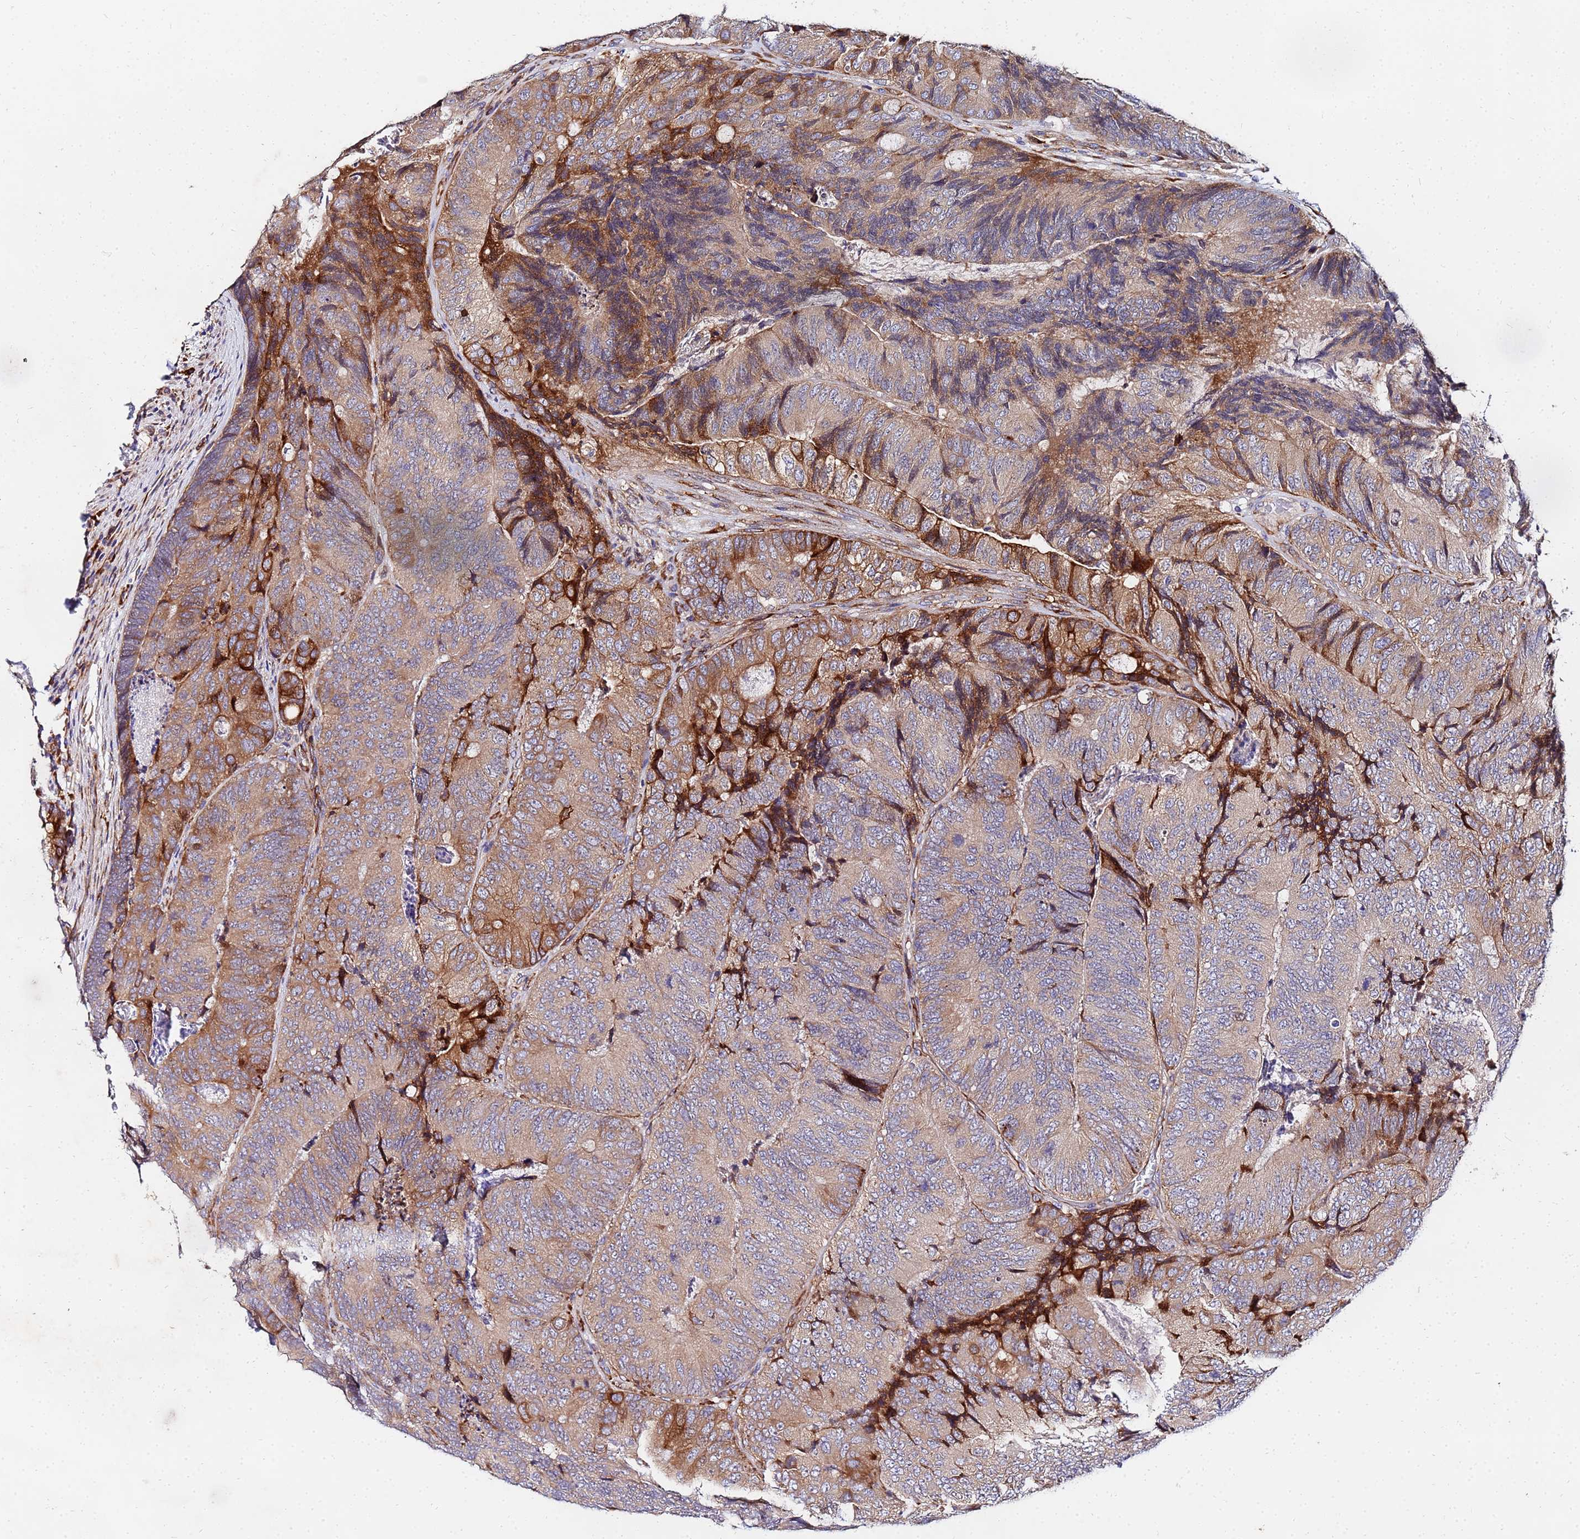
{"staining": {"intensity": "moderate", "quantity": ">75%", "location": "cytoplasmic/membranous"}, "tissue": "colorectal cancer", "cell_type": "Tumor cells", "image_type": "cancer", "snomed": [{"axis": "morphology", "description": "Adenocarcinoma, NOS"}, {"axis": "topography", "description": "Colon"}], "caption": "Human colorectal cancer (adenocarcinoma) stained with a protein marker exhibits moderate staining in tumor cells.", "gene": "POM121", "patient": {"sex": "female", "age": 67}}